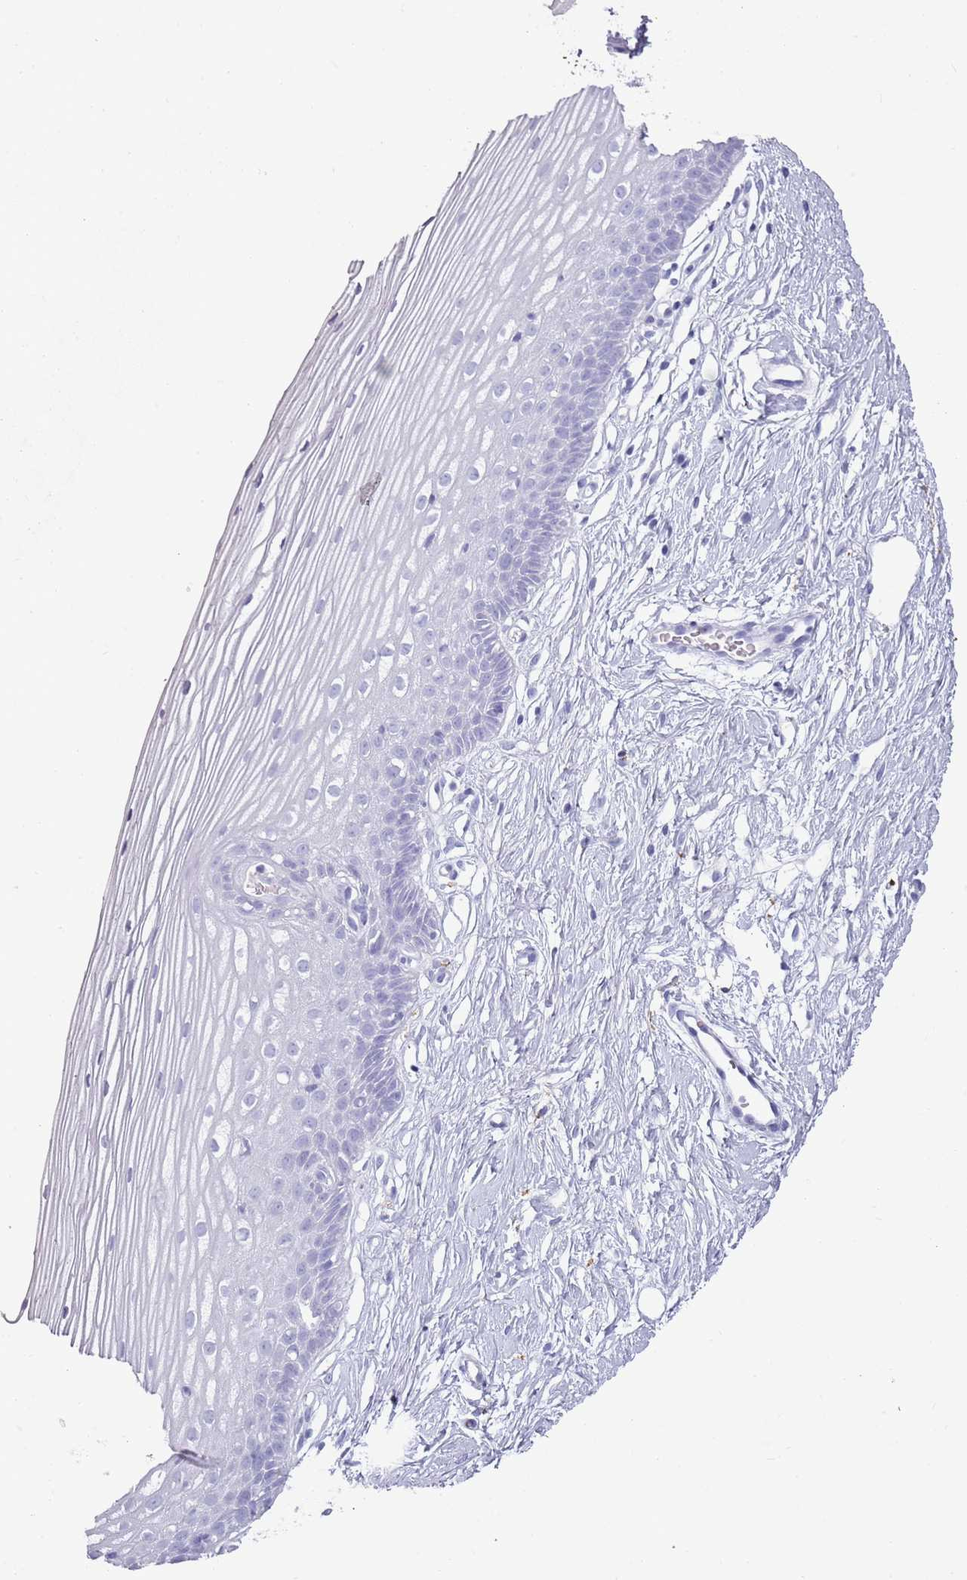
{"staining": {"intensity": "negative", "quantity": "none", "location": "none"}, "tissue": "cervix", "cell_type": "Glandular cells", "image_type": "normal", "snomed": [{"axis": "morphology", "description": "Normal tissue, NOS"}, {"axis": "topography", "description": "Cervix"}], "caption": "Immunohistochemistry (IHC) image of unremarkable cervix: cervix stained with DAB (3,3'-diaminobenzidine) demonstrates no significant protein positivity in glandular cells. The staining is performed using DAB (3,3'-diaminobenzidine) brown chromogen with nuclei counter-stained in using hematoxylin.", "gene": "COLEC12", "patient": {"sex": "female", "age": 40}}